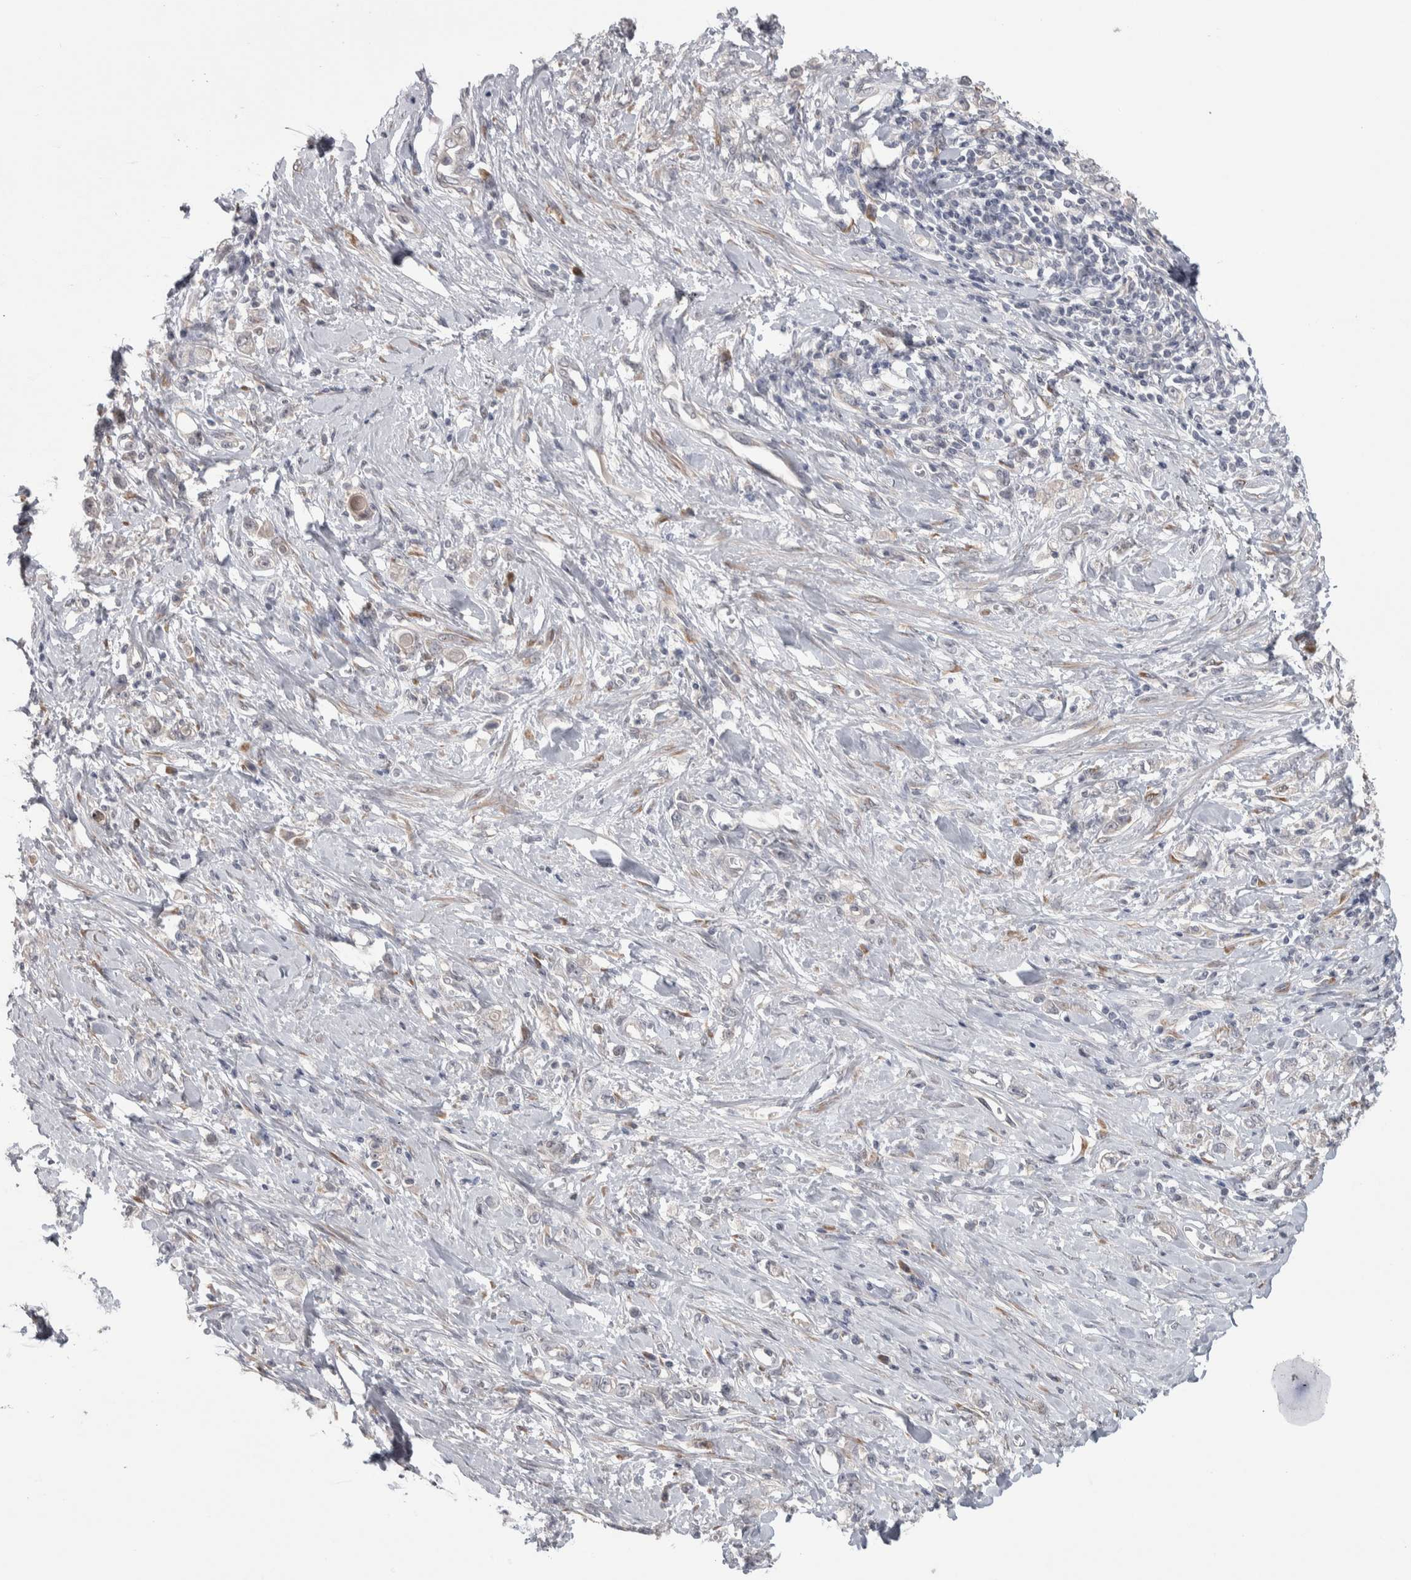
{"staining": {"intensity": "negative", "quantity": "none", "location": "none"}, "tissue": "stomach cancer", "cell_type": "Tumor cells", "image_type": "cancer", "snomed": [{"axis": "morphology", "description": "Adenocarcinoma, NOS"}, {"axis": "topography", "description": "Stomach"}], "caption": "DAB (3,3'-diaminobenzidine) immunohistochemical staining of adenocarcinoma (stomach) exhibits no significant staining in tumor cells. (DAB IHC with hematoxylin counter stain).", "gene": "CUL2", "patient": {"sex": "female", "age": 76}}